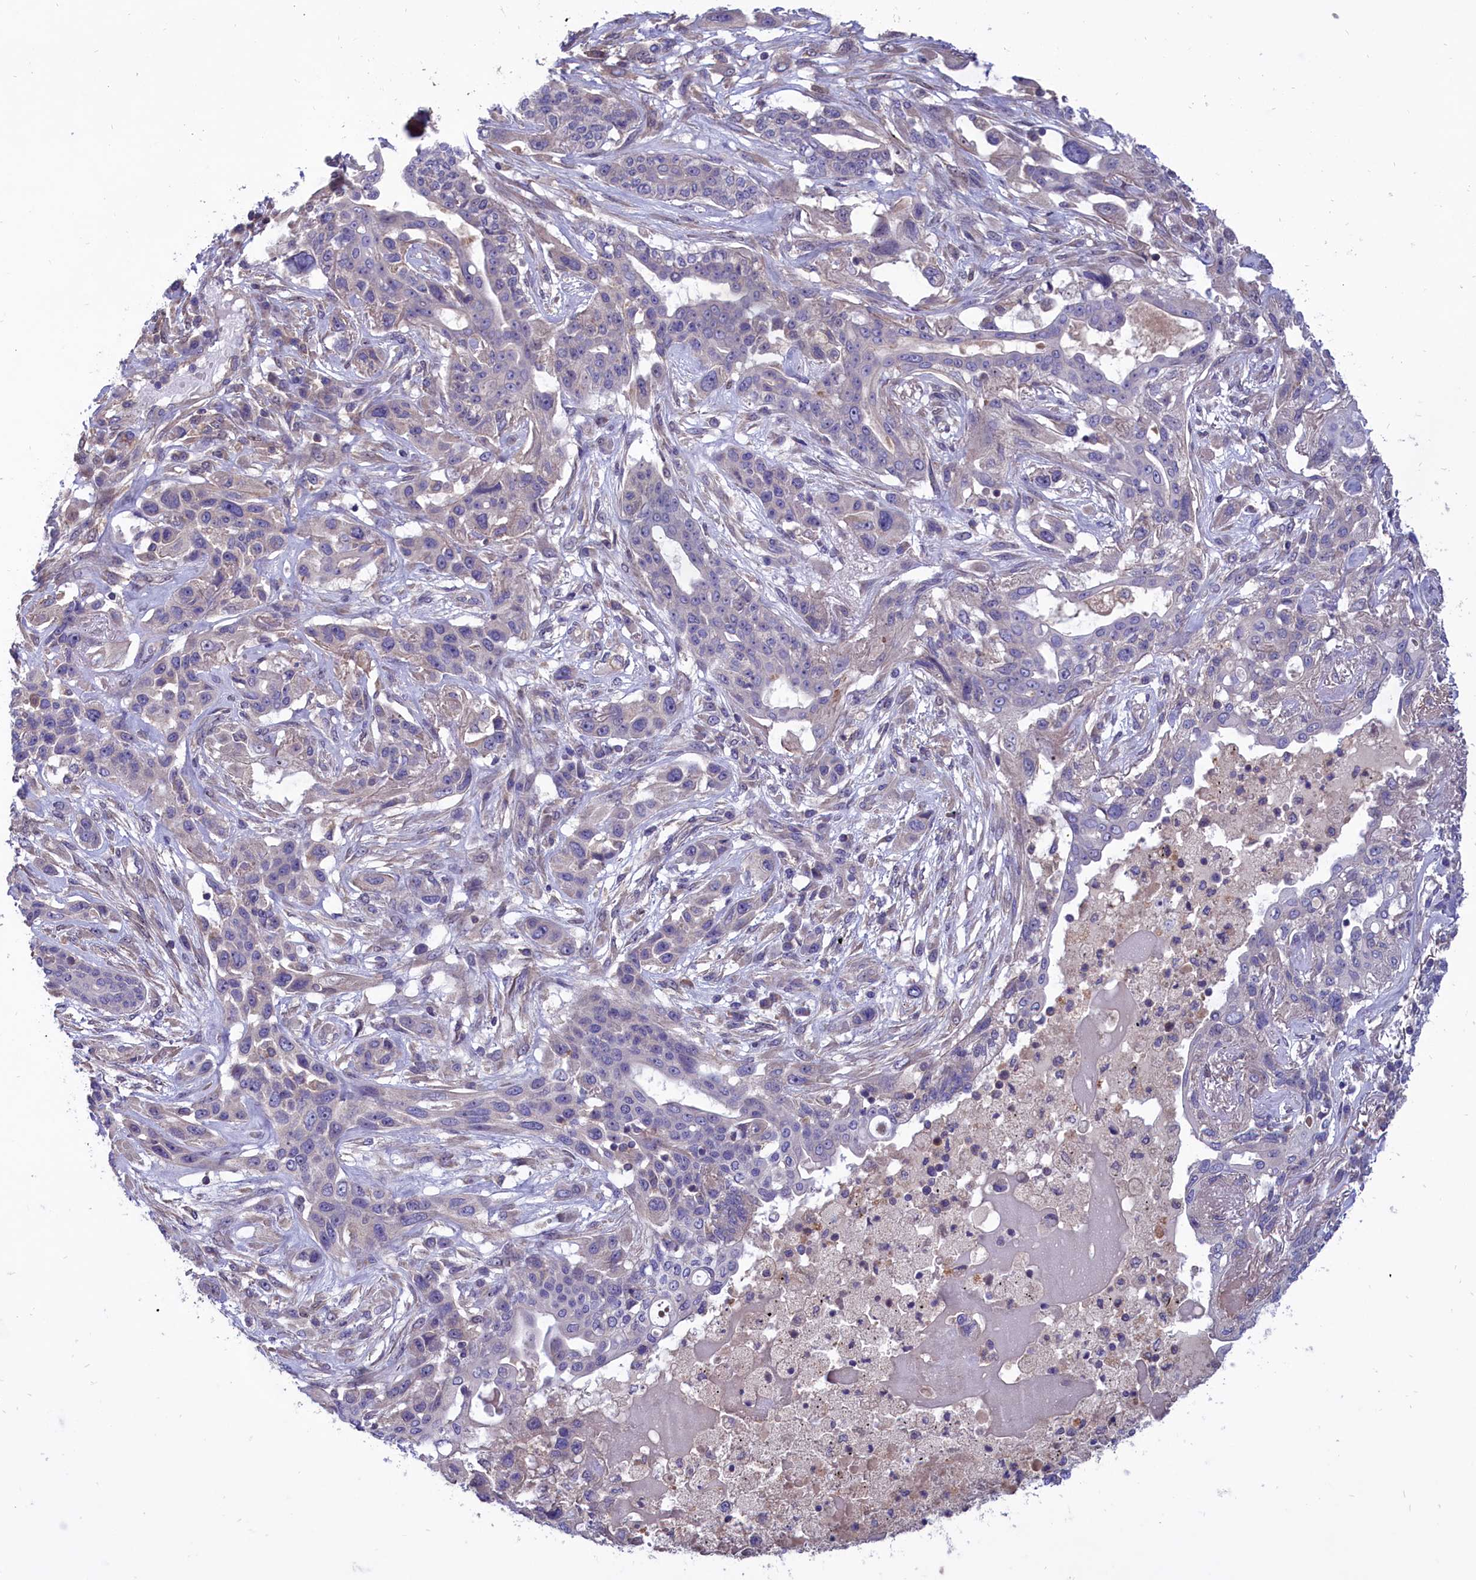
{"staining": {"intensity": "negative", "quantity": "none", "location": "none"}, "tissue": "lung cancer", "cell_type": "Tumor cells", "image_type": "cancer", "snomed": [{"axis": "morphology", "description": "Squamous cell carcinoma, NOS"}, {"axis": "topography", "description": "Lung"}], "caption": "This is a histopathology image of immunohistochemistry staining of lung squamous cell carcinoma, which shows no positivity in tumor cells.", "gene": "AMDHD2", "patient": {"sex": "female", "age": 70}}